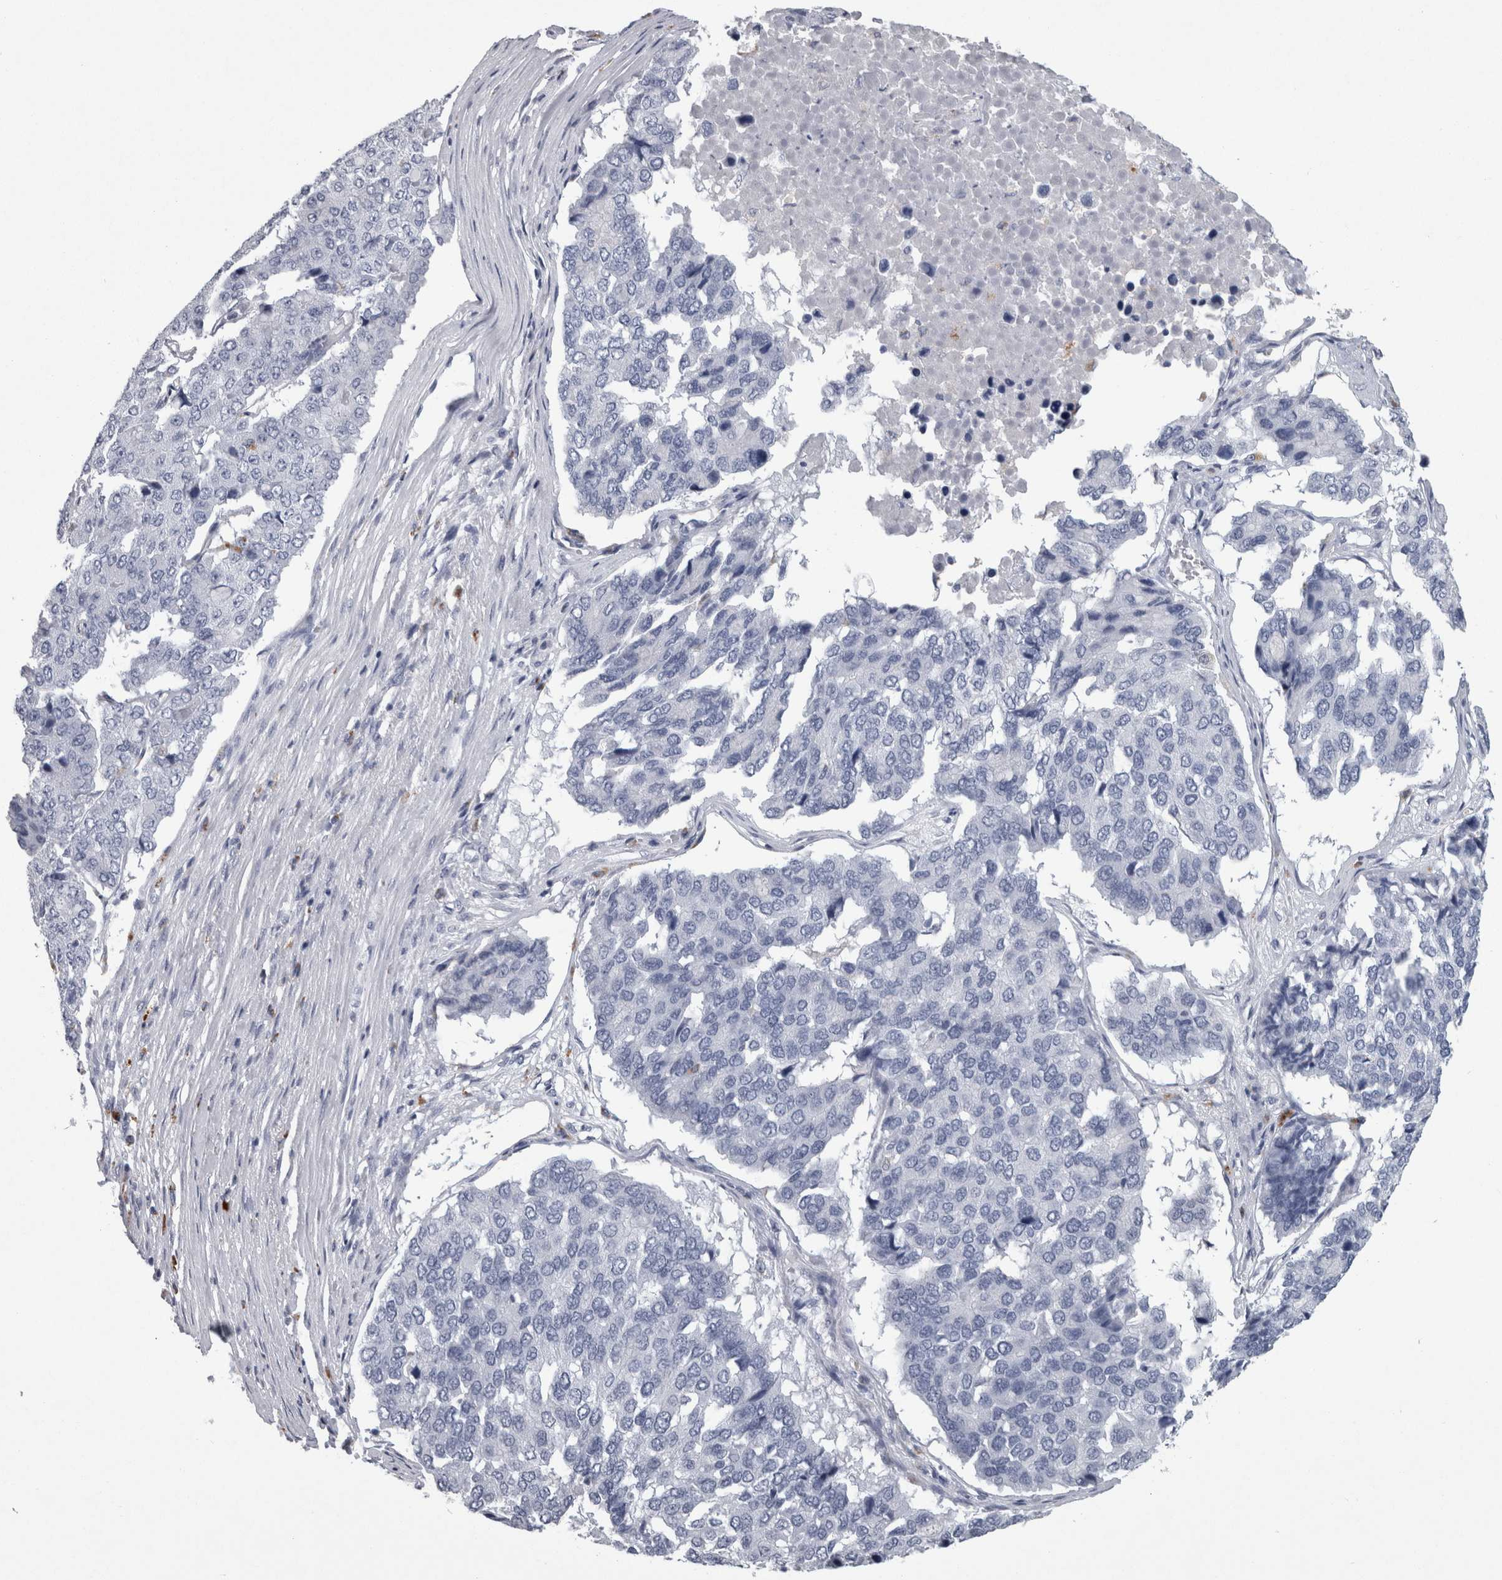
{"staining": {"intensity": "negative", "quantity": "none", "location": "none"}, "tissue": "pancreatic cancer", "cell_type": "Tumor cells", "image_type": "cancer", "snomed": [{"axis": "morphology", "description": "Adenocarcinoma, NOS"}, {"axis": "topography", "description": "Pancreas"}], "caption": "Tumor cells are negative for brown protein staining in pancreatic cancer.", "gene": "DPP7", "patient": {"sex": "male", "age": 50}}